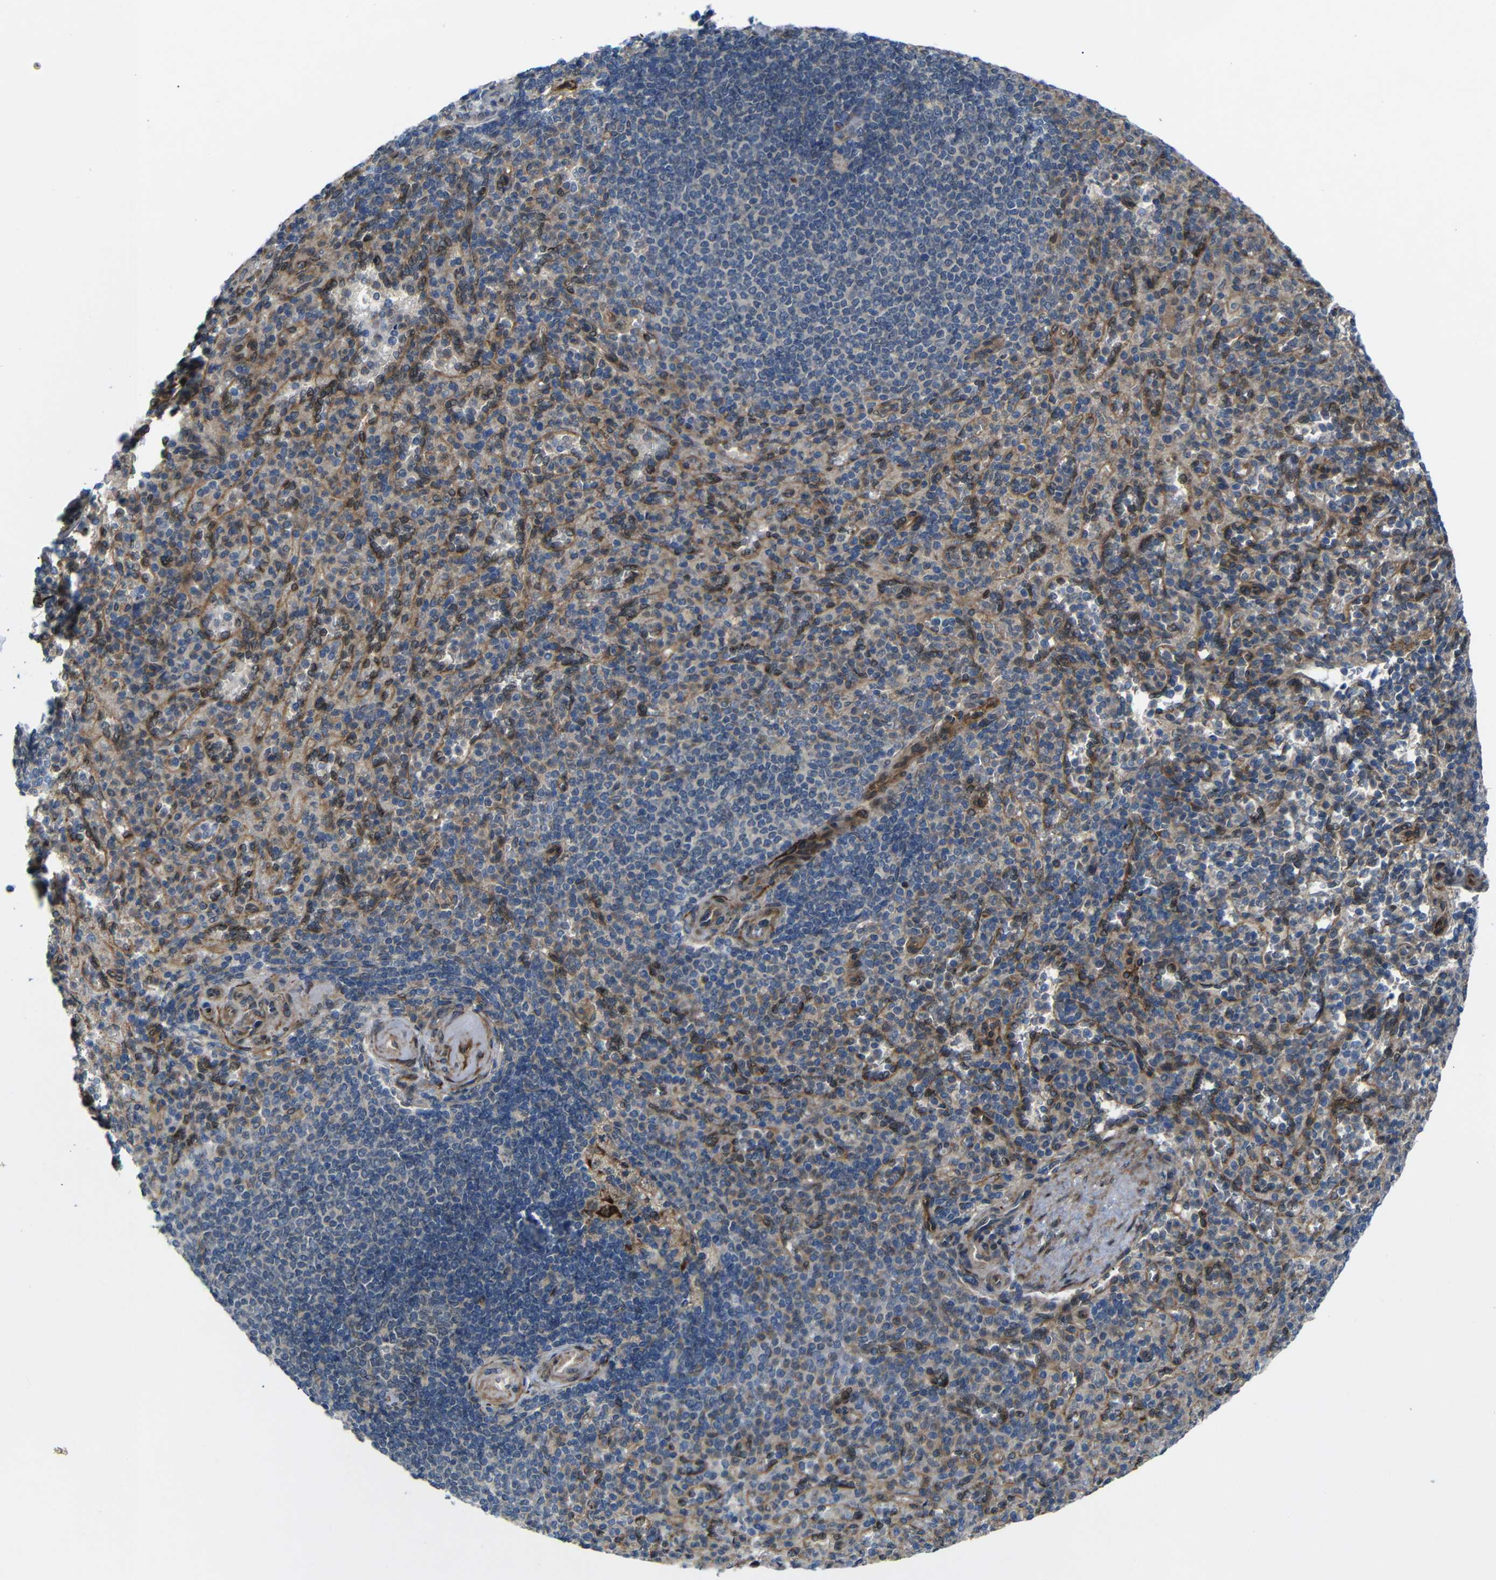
{"staining": {"intensity": "weak", "quantity": ">75%", "location": "cytoplasmic/membranous"}, "tissue": "spleen", "cell_type": "Cells in red pulp", "image_type": "normal", "snomed": [{"axis": "morphology", "description": "Normal tissue, NOS"}, {"axis": "topography", "description": "Spleen"}], "caption": "Brown immunohistochemical staining in normal spleen shows weak cytoplasmic/membranous expression in about >75% of cells in red pulp.", "gene": "P3H2", "patient": {"sex": "female", "age": 74}}